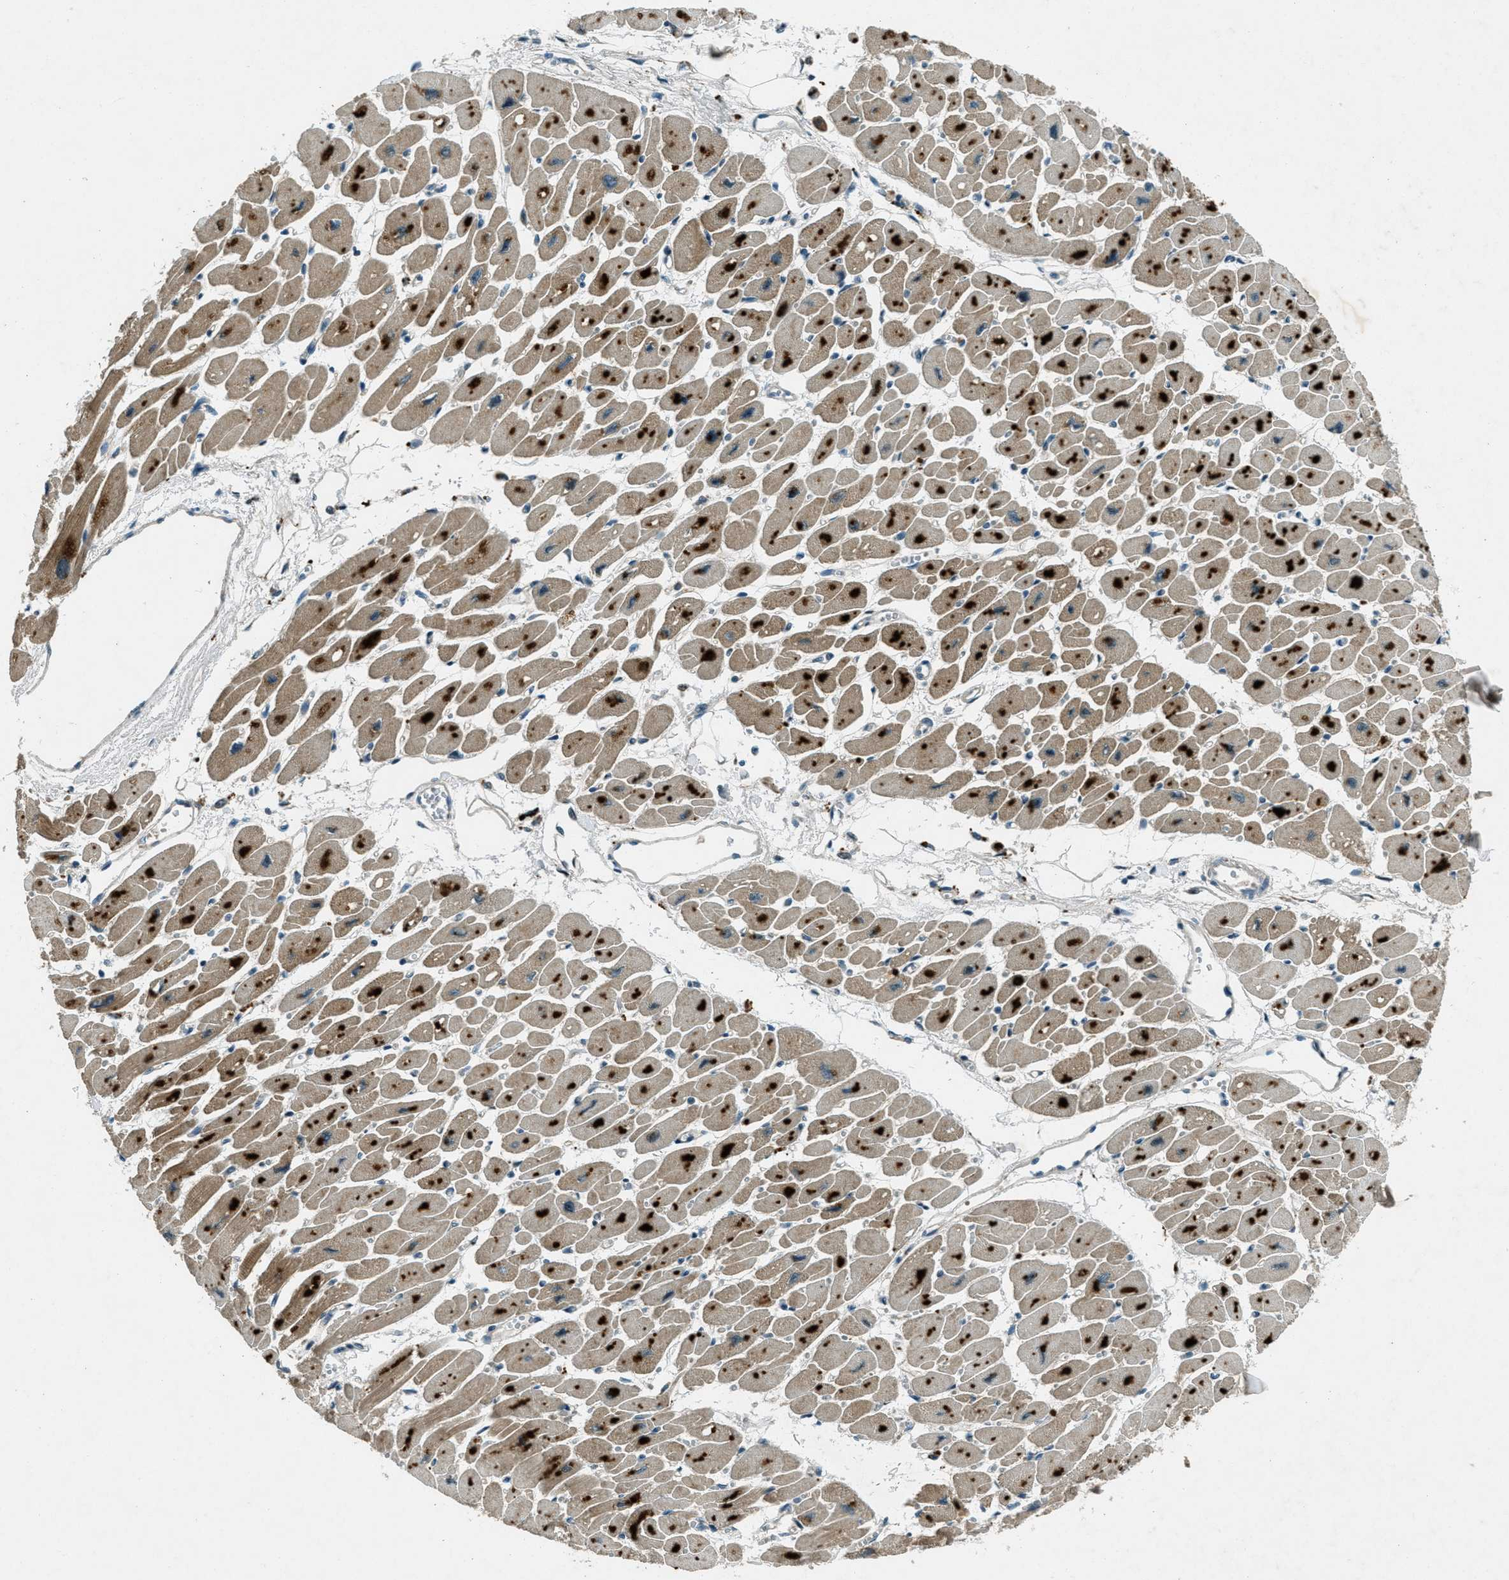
{"staining": {"intensity": "strong", "quantity": "25%-75%", "location": "cytoplasmic/membranous"}, "tissue": "heart muscle", "cell_type": "Cardiomyocytes", "image_type": "normal", "snomed": [{"axis": "morphology", "description": "Normal tissue, NOS"}, {"axis": "topography", "description": "Heart"}], "caption": "A photomicrograph showing strong cytoplasmic/membranous expression in about 25%-75% of cardiomyocytes in normal heart muscle, as visualized by brown immunohistochemical staining.", "gene": "STK11", "patient": {"sex": "female", "age": 54}}